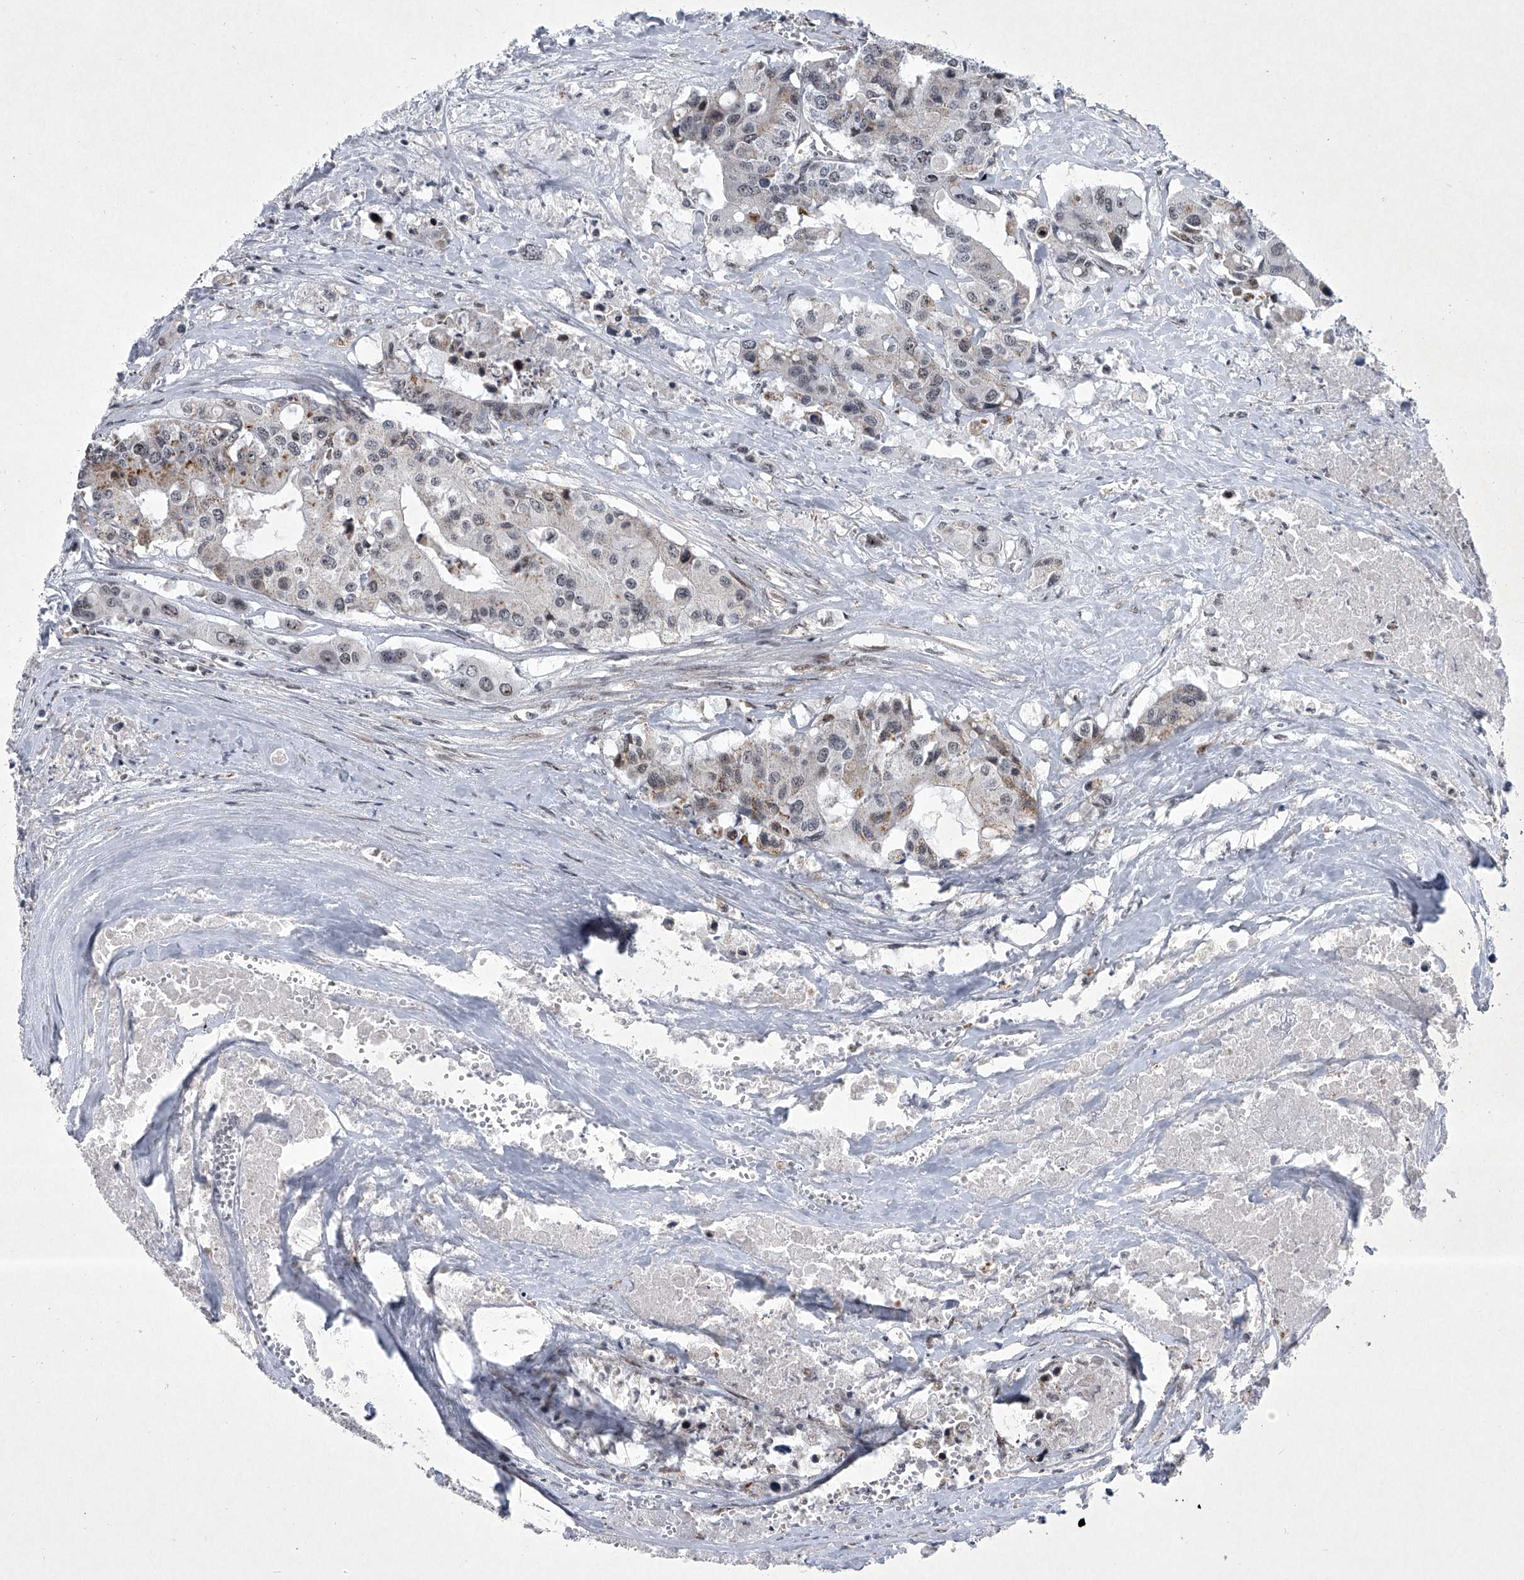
{"staining": {"intensity": "weak", "quantity": "<25%", "location": "cytoplasmic/membranous,nuclear"}, "tissue": "colorectal cancer", "cell_type": "Tumor cells", "image_type": "cancer", "snomed": [{"axis": "morphology", "description": "Adenocarcinoma, NOS"}, {"axis": "topography", "description": "Colon"}], "caption": "The histopathology image reveals no significant staining in tumor cells of colorectal cancer. Nuclei are stained in blue.", "gene": "MLLT1", "patient": {"sex": "male", "age": 77}}